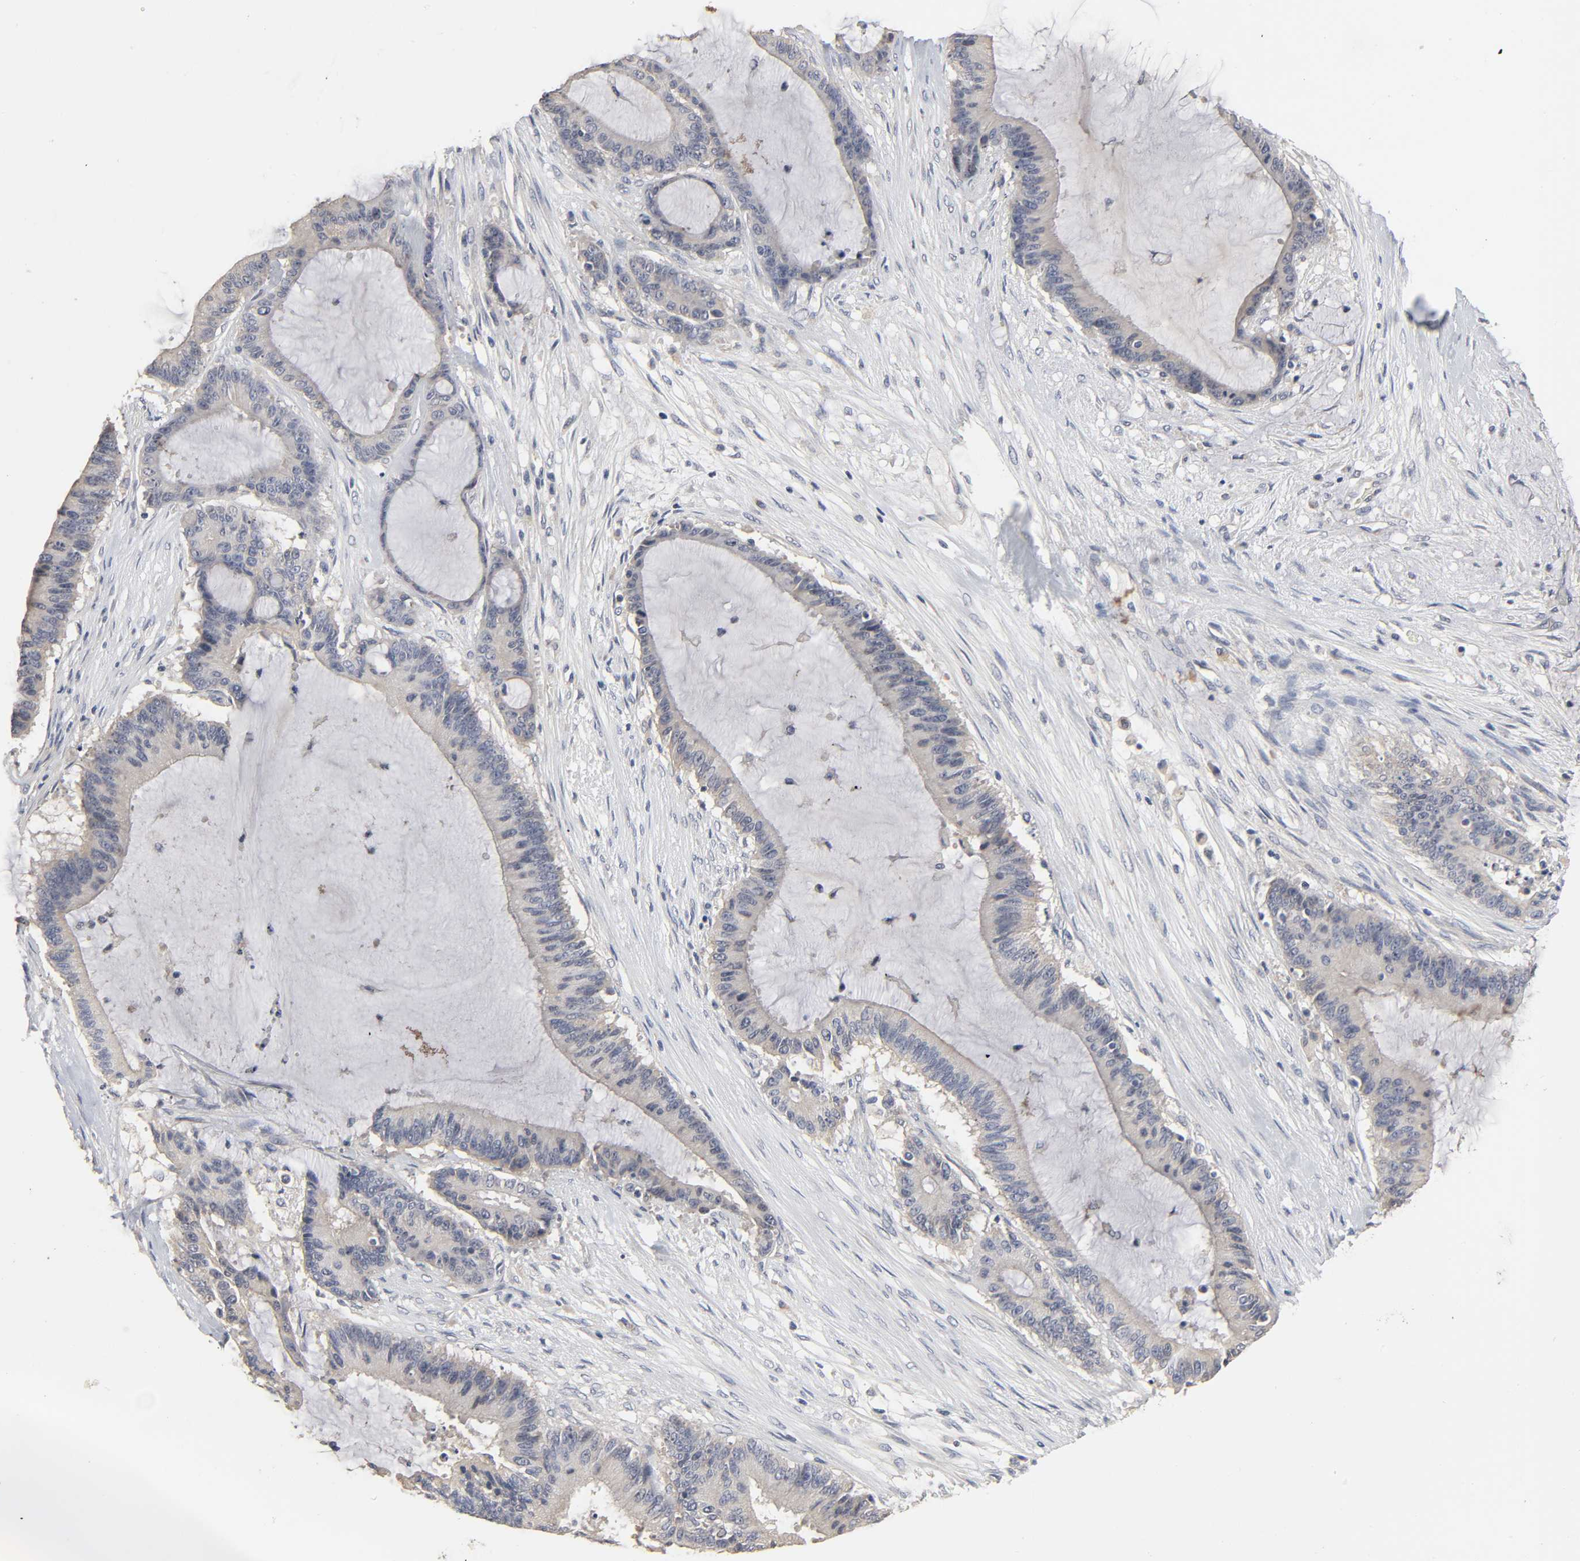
{"staining": {"intensity": "negative", "quantity": "none", "location": "none"}, "tissue": "liver cancer", "cell_type": "Tumor cells", "image_type": "cancer", "snomed": [{"axis": "morphology", "description": "Cholangiocarcinoma"}, {"axis": "topography", "description": "Liver"}], "caption": "Immunohistochemical staining of liver cancer shows no significant expression in tumor cells.", "gene": "SLC10A2", "patient": {"sex": "female", "age": 73}}